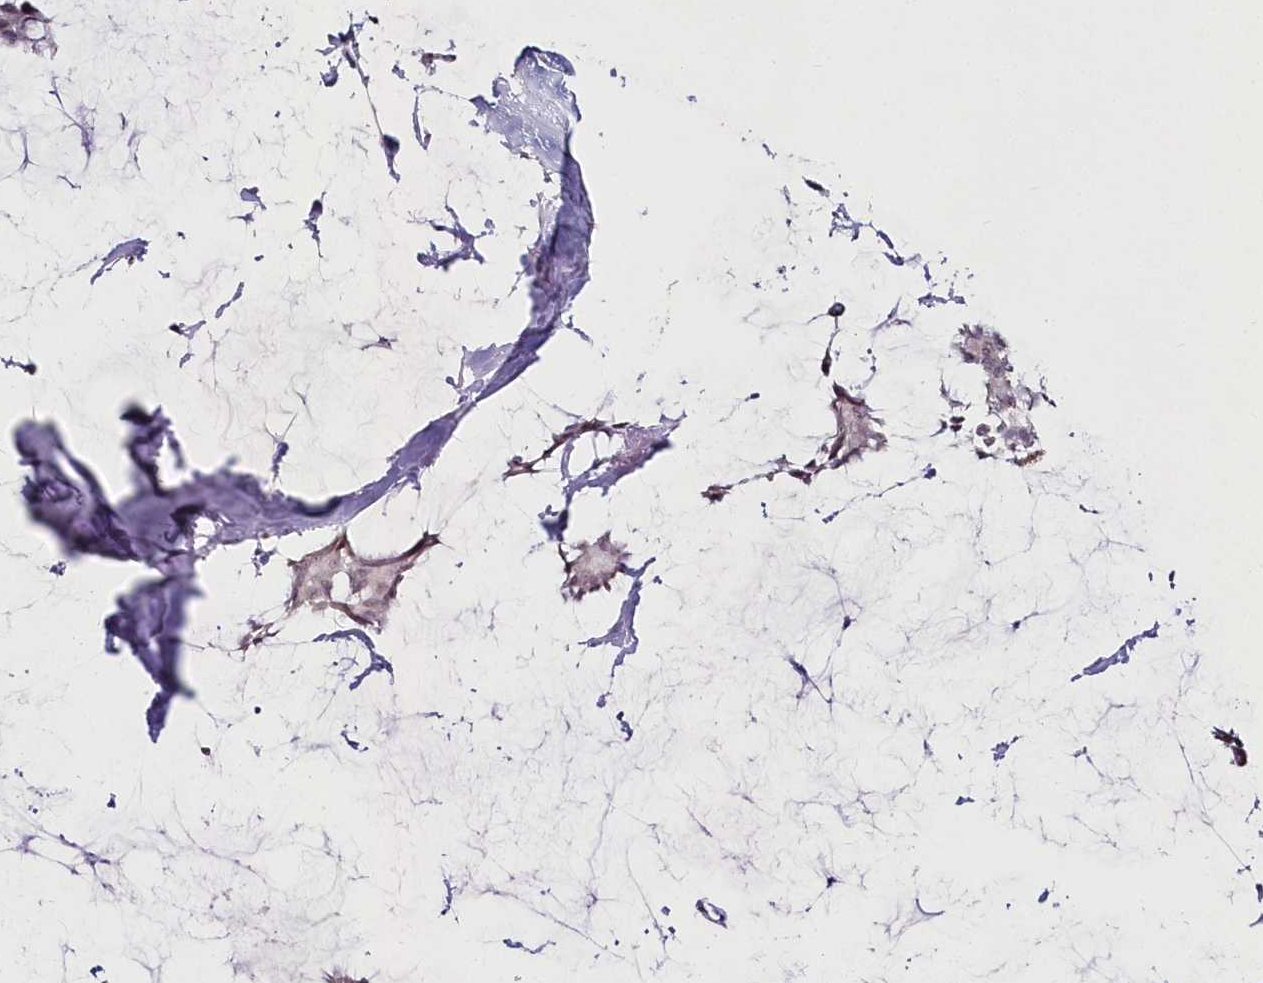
{"staining": {"intensity": "weak", "quantity": "25%-75%", "location": "nuclear"}, "tissue": "breast cancer", "cell_type": "Tumor cells", "image_type": "cancer", "snomed": [{"axis": "morphology", "description": "Duct carcinoma"}, {"axis": "topography", "description": "Breast"}], "caption": "Weak nuclear positivity for a protein is appreciated in about 25%-75% of tumor cells of breast cancer using IHC.", "gene": "HYCC2", "patient": {"sex": "female", "age": 93}}